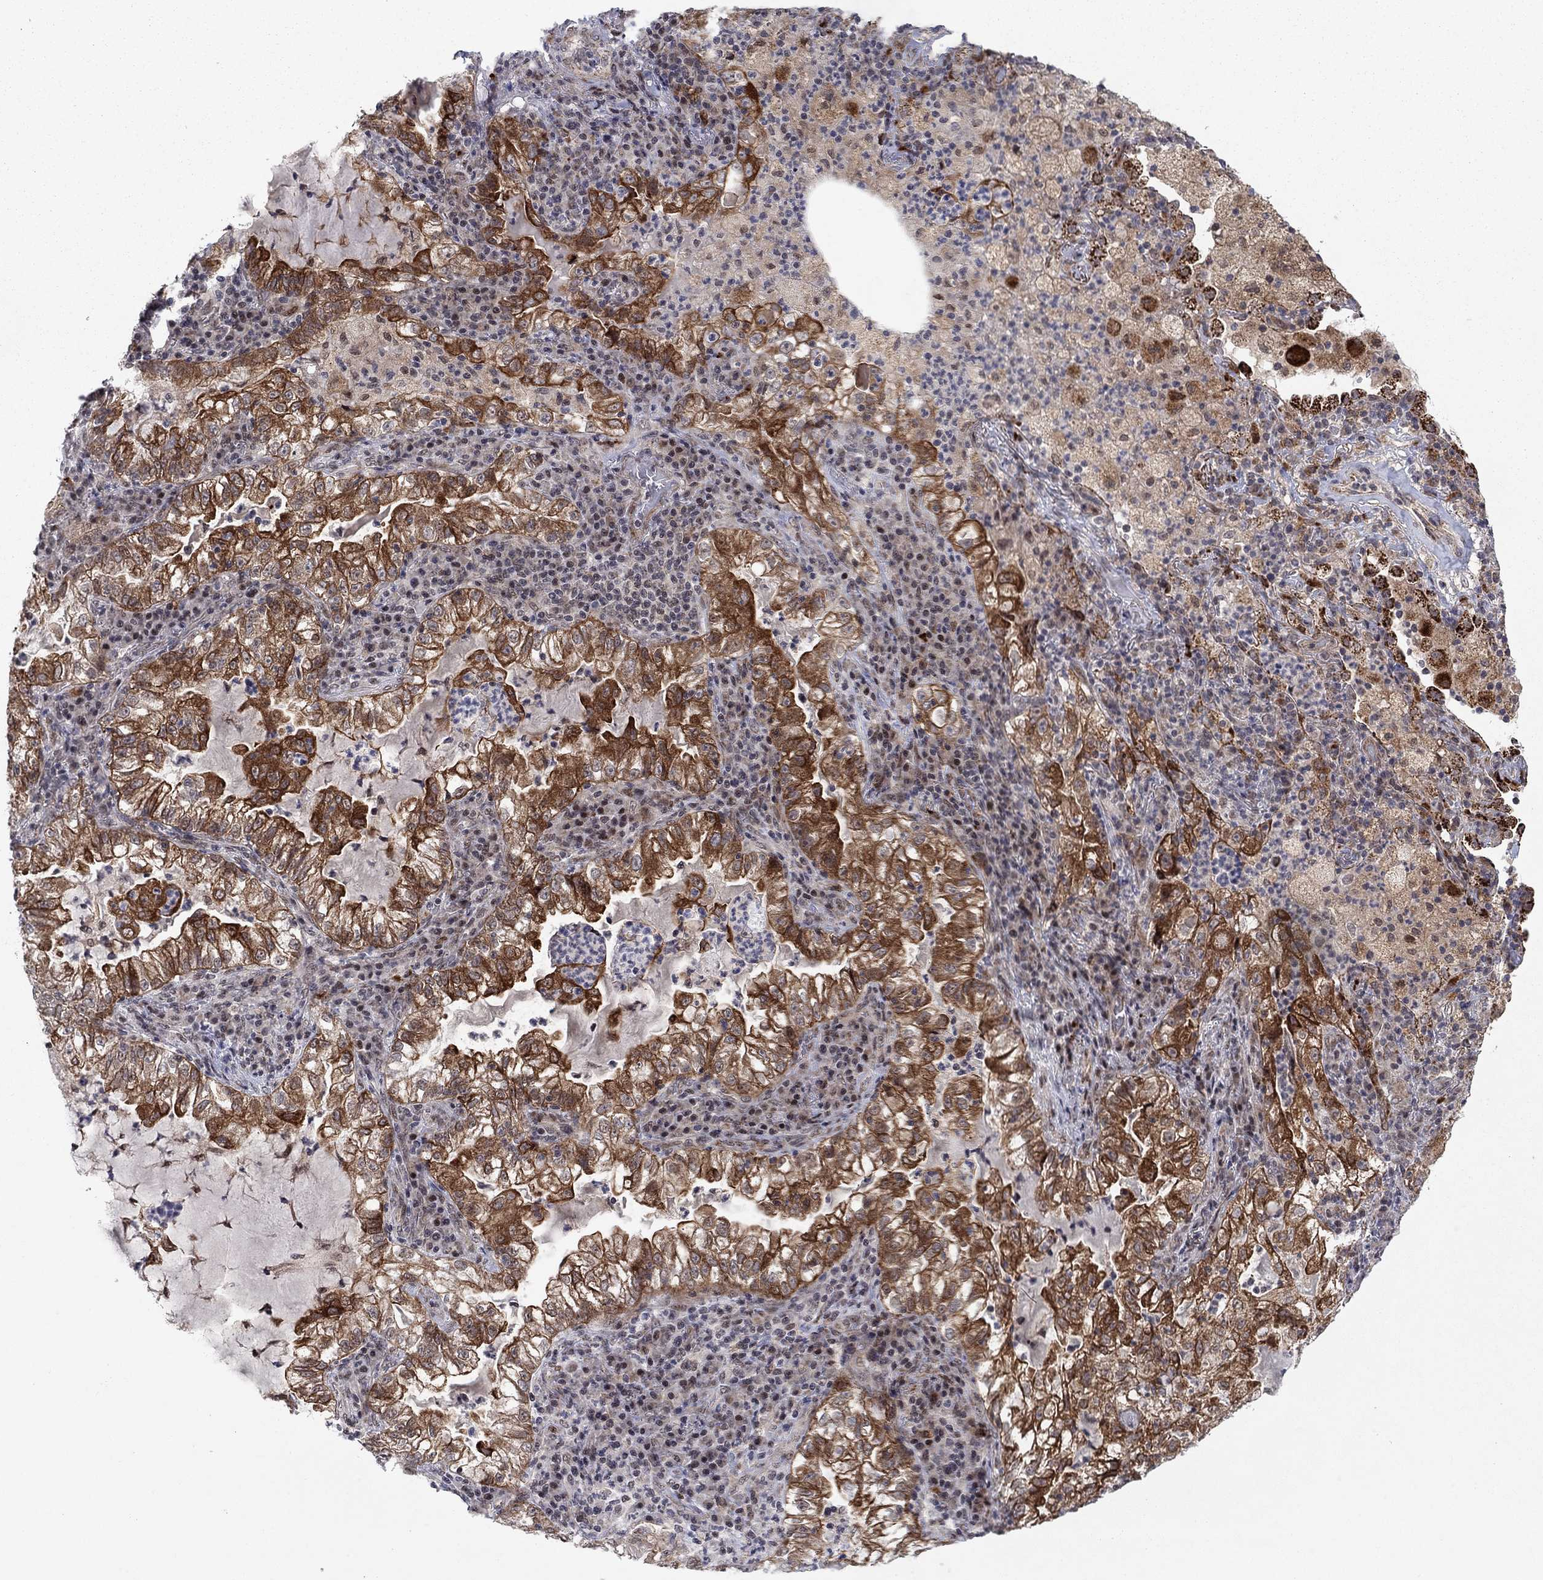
{"staining": {"intensity": "strong", "quantity": ">75%", "location": "cytoplasmic/membranous"}, "tissue": "lung cancer", "cell_type": "Tumor cells", "image_type": "cancer", "snomed": [{"axis": "morphology", "description": "Adenocarcinoma, NOS"}, {"axis": "topography", "description": "Lung"}], "caption": "Adenocarcinoma (lung) was stained to show a protein in brown. There is high levels of strong cytoplasmic/membranous expression in about >75% of tumor cells.", "gene": "ZNF395", "patient": {"sex": "female", "age": 73}}